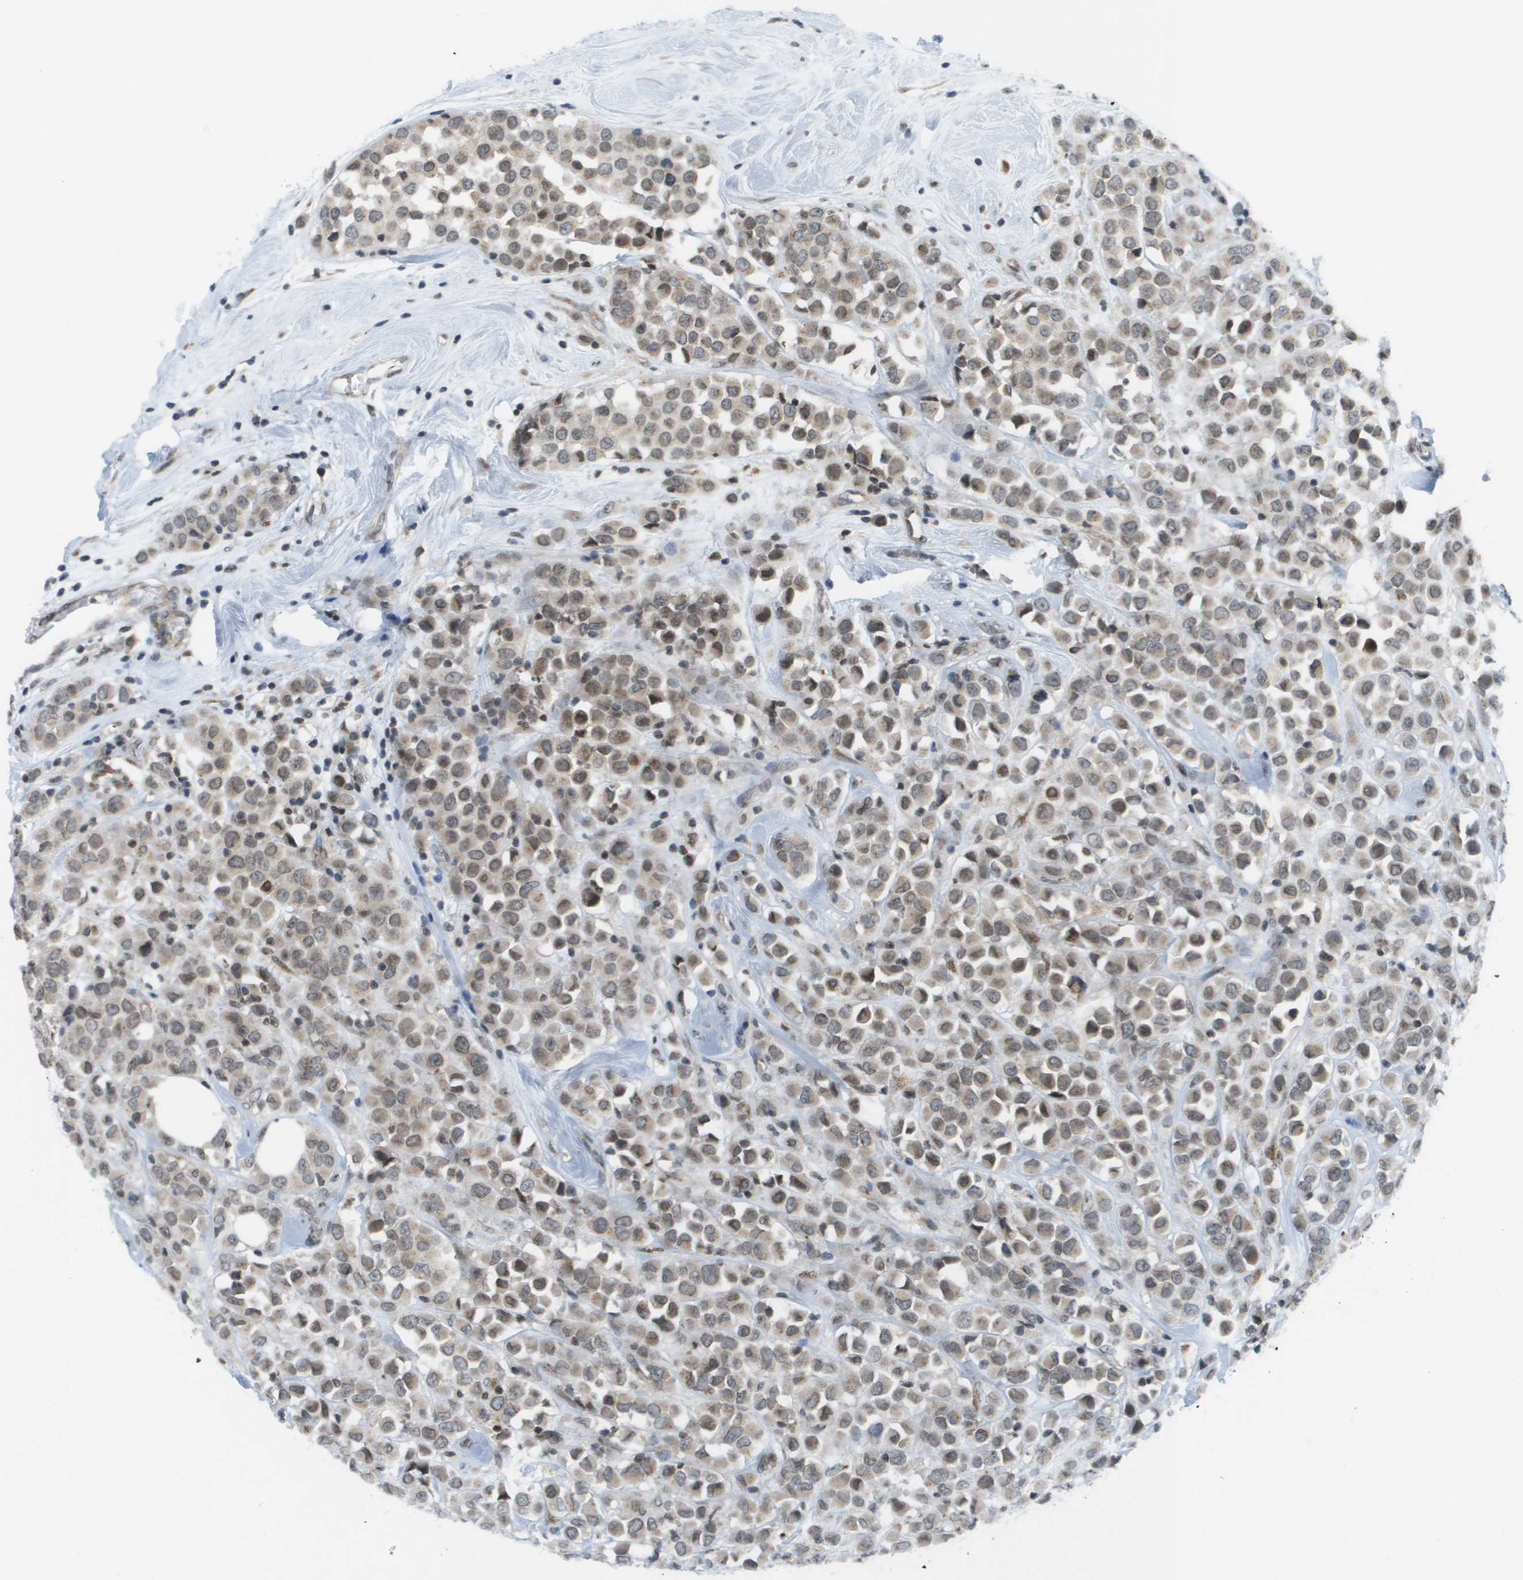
{"staining": {"intensity": "weak", "quantity": ">75%", "location": "cytoplasmic/membranous,nuclear"}, "tissue": "breast cancer", "cell_type": "Tumor cells", "image_type": "cancer", "snomed": [{"axis": "morphology", "description": "Duct carcinoma"}, {"axis": "topography", "description": "Breast"}], "caption": "An image of breast cancer (intraductal carcinoma) stained for a protein demonstrates weak cytoplasmic/membranous and nuclear brown staining in tumor cells. (brown staining indicates protein expression, while blue staining denotes nuclei).", "gene": "EVC", "patient": {"sex": "female", "age": 61}}